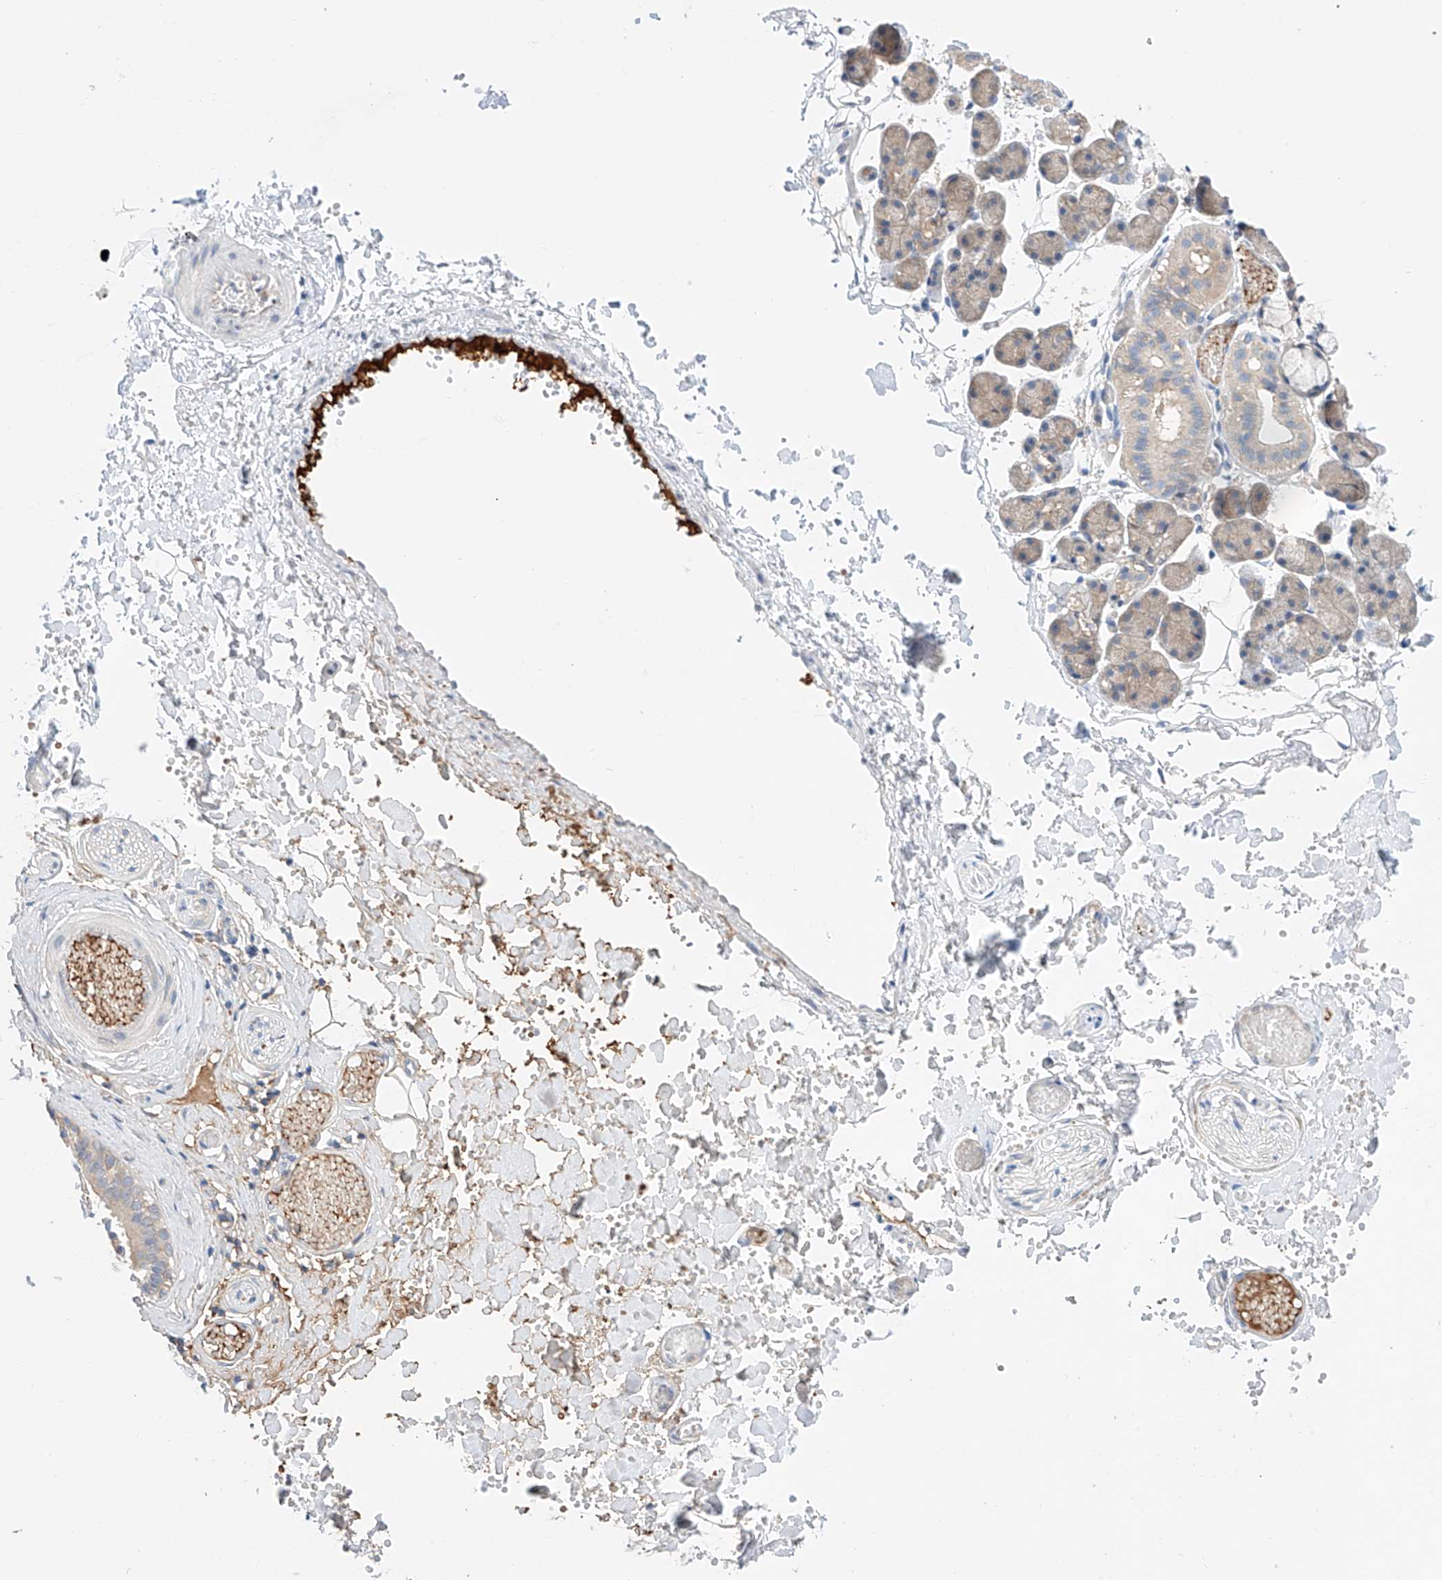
{"staining": {"intensity": "weak", "quantity": "<25%", "location": "cytoplasmic/membranous"}, "tissue": "salivary gland", "cell_type": "Glandular cells", "image_type": "normal", "snomed": [{"axis": "morphology", "description": "Normal tissue, NOS"}, {"axis": "topography", "description": "Salivary gland"}], "caption": "This is an immunohistochemistry (IHC) image of unremarkable salivary gland. There is no staining in glandular cells.", "gene": "PGGT1B", "patient": {"sex": "female", "age": 33}}